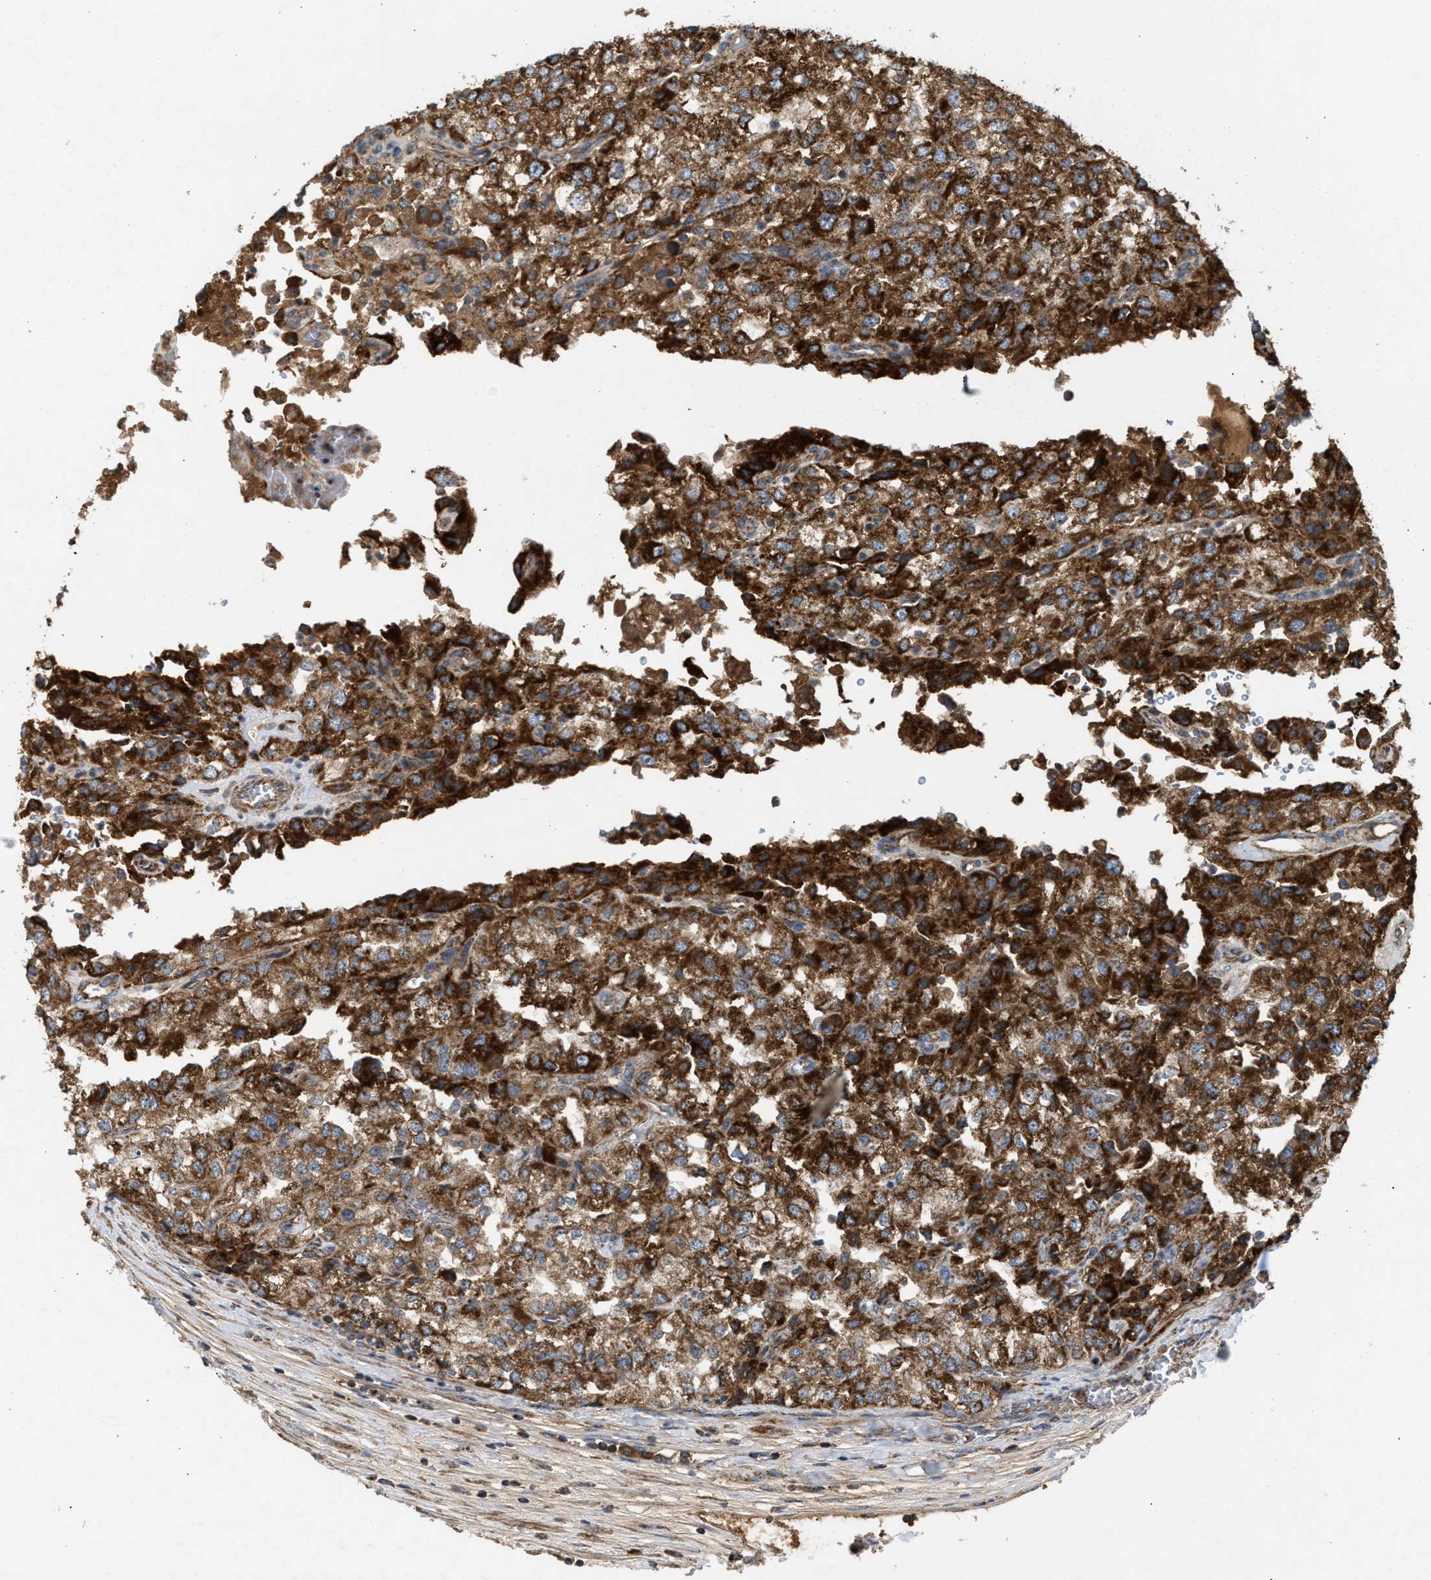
{"staining": {"intensity": "strong", "quantity": ">75%", "location": "cytoplasmic/membranous"}, "tissue": "renal cancer", "cell_type": "Tumor cells", "image_type": "cancer", "snomed": [{"axis": "morphology", "description": "Adenocarcinoma, NOS"}, {"axis": "topography", "description": "Kidney"}], "caption": "The immunohistochemical stain highlights strong cytoplasmic/membranous staining in tumor cells of adenocarcinoma (renal) tissue.", "gene": "TACO1", "patient": {"sex": "female", "age": 54}}